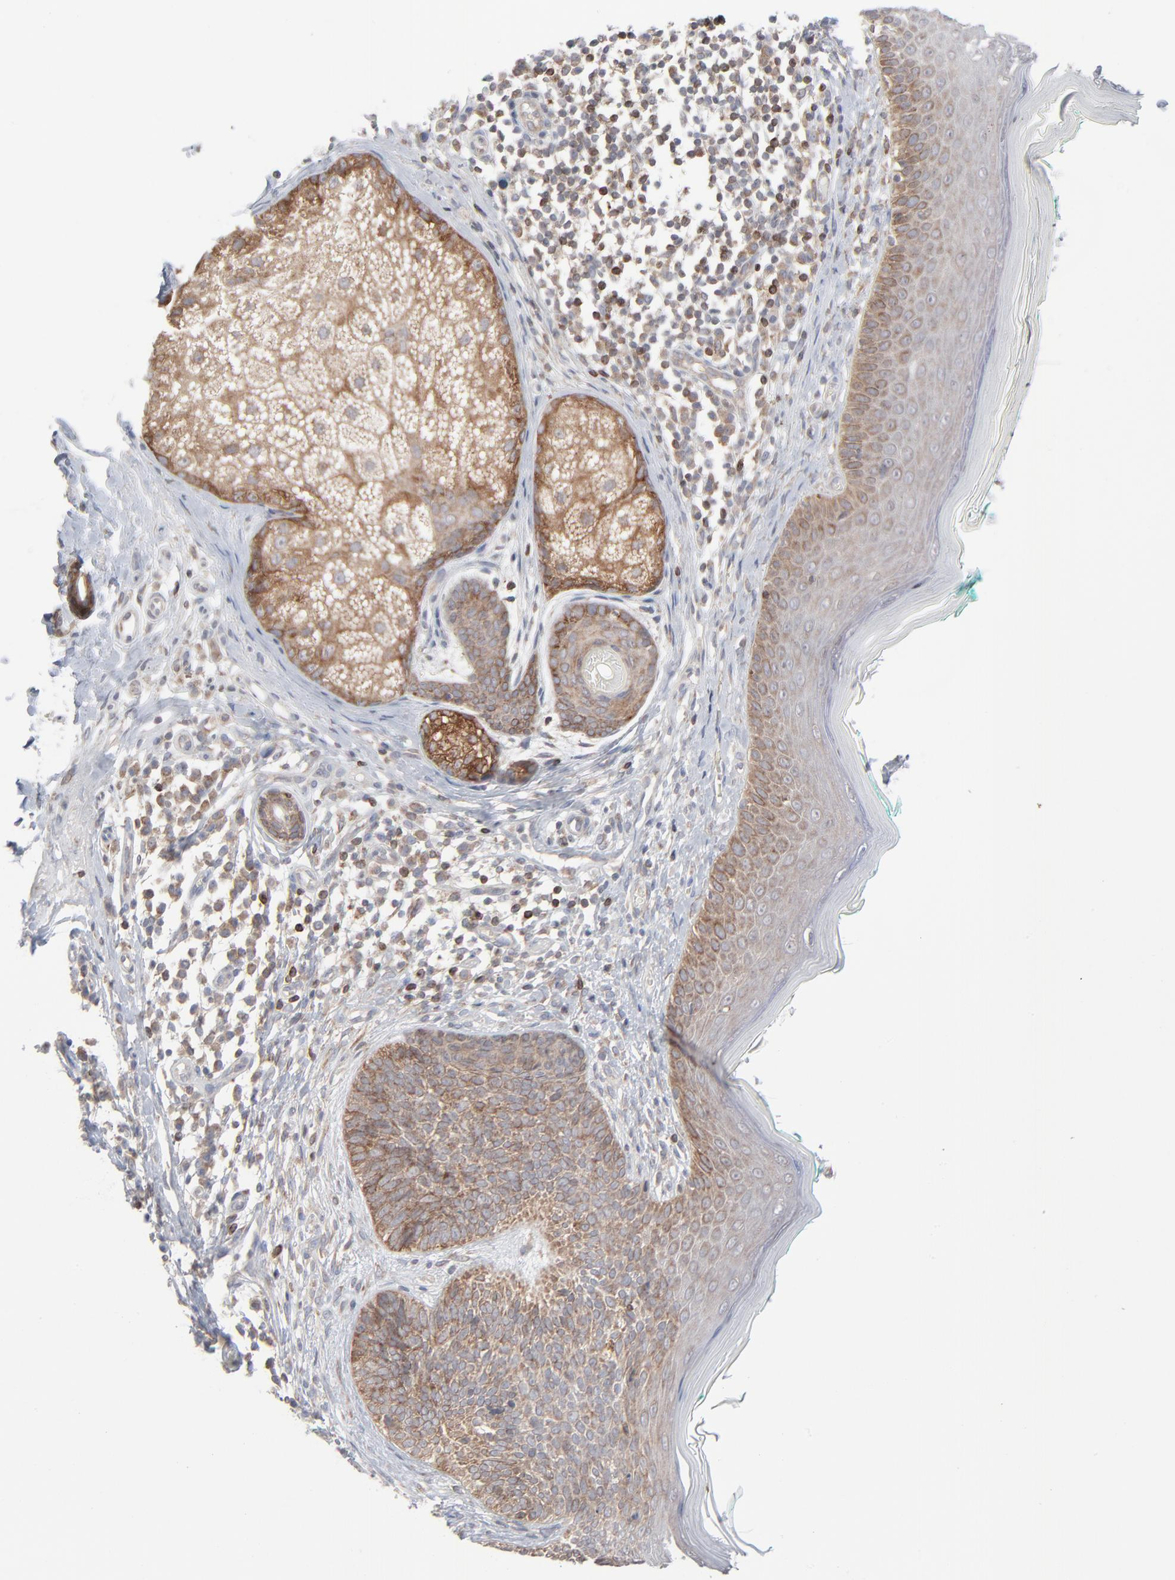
{"staining": {"intensity": "moderate", "quantity": ">75%", "location": "cytoplasmic/membranous"}, "tissue": "skin cancer", "cell_type": "Tumor cells", "image_type": "cancer", "snomed": [{"axis": "morphology", "description": "Normal tissue, NOS"}, {"axis": "morphology", "description": "Basal cell carcinoma"}, {"axis": "topography", "description": "Skin"}], "caption": "This is an image of immunohistochemistry staining of skin basal cell carcinoma, which shows moderate staining in the cytoplasmic/membranous of tumor cells.", "gene": "KDSR", "patient": {"sex": "male", "age": 76}}